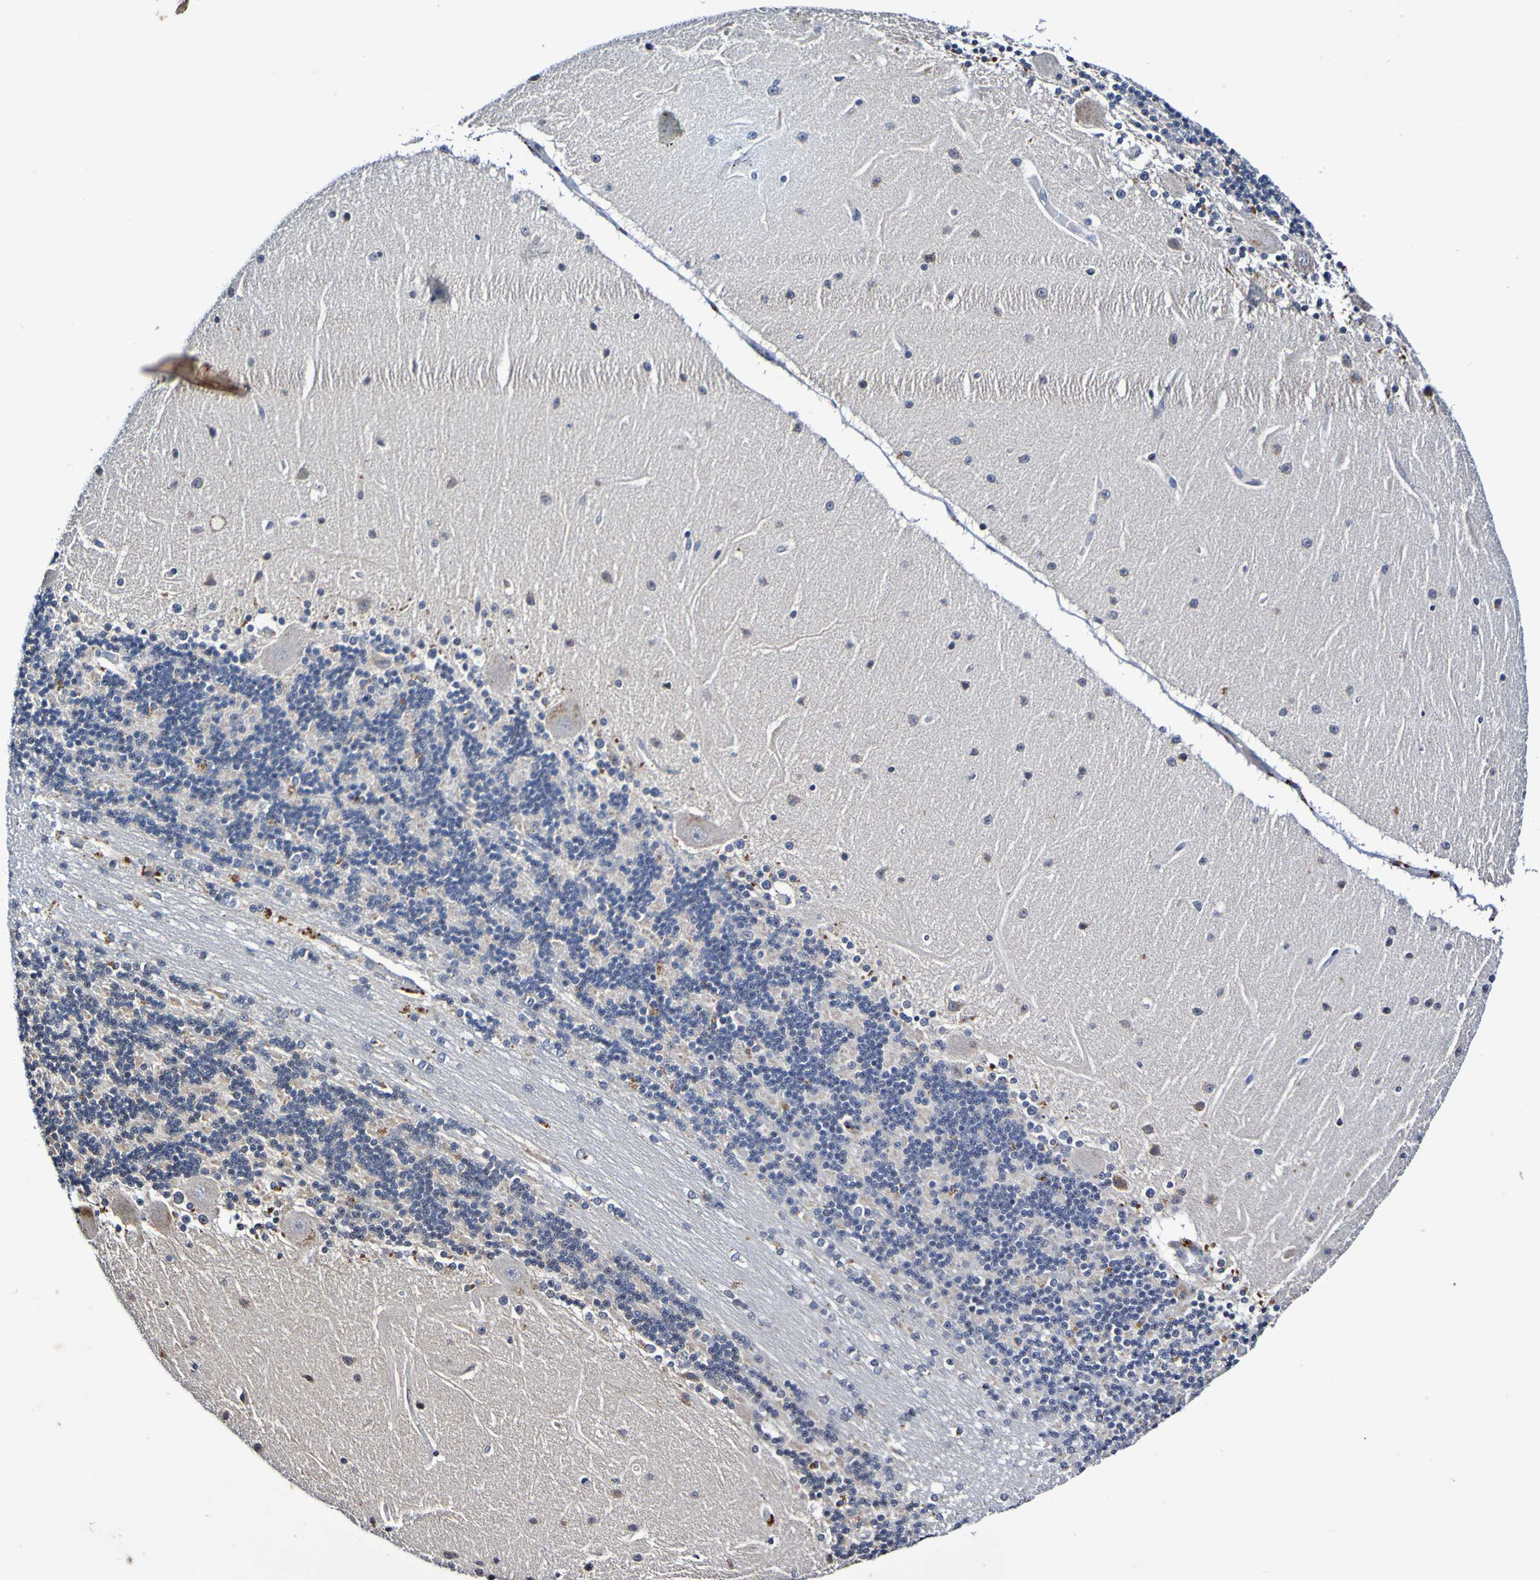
{"staining": {"intensity": "negative", "quantity": "none", "location": "none"}, "tissue": "cerebellum", "cell_type": "Cells in granular layer", "image_type": "normal", "snomed": [{"axis": "morphology", "description": "Normal tissue, NOS"}, {"axis": "topography", "description": "Cerebellum"}], "caption": "This is a photomicrograph of immunohistochemistry staining of normal cerebellum, which shows no expression in cells in granular layer. (IHC, brightfield microscopy, high magnification).", "gene": "PTP4A2", "patient": {"sex": "female", "age": 54}}